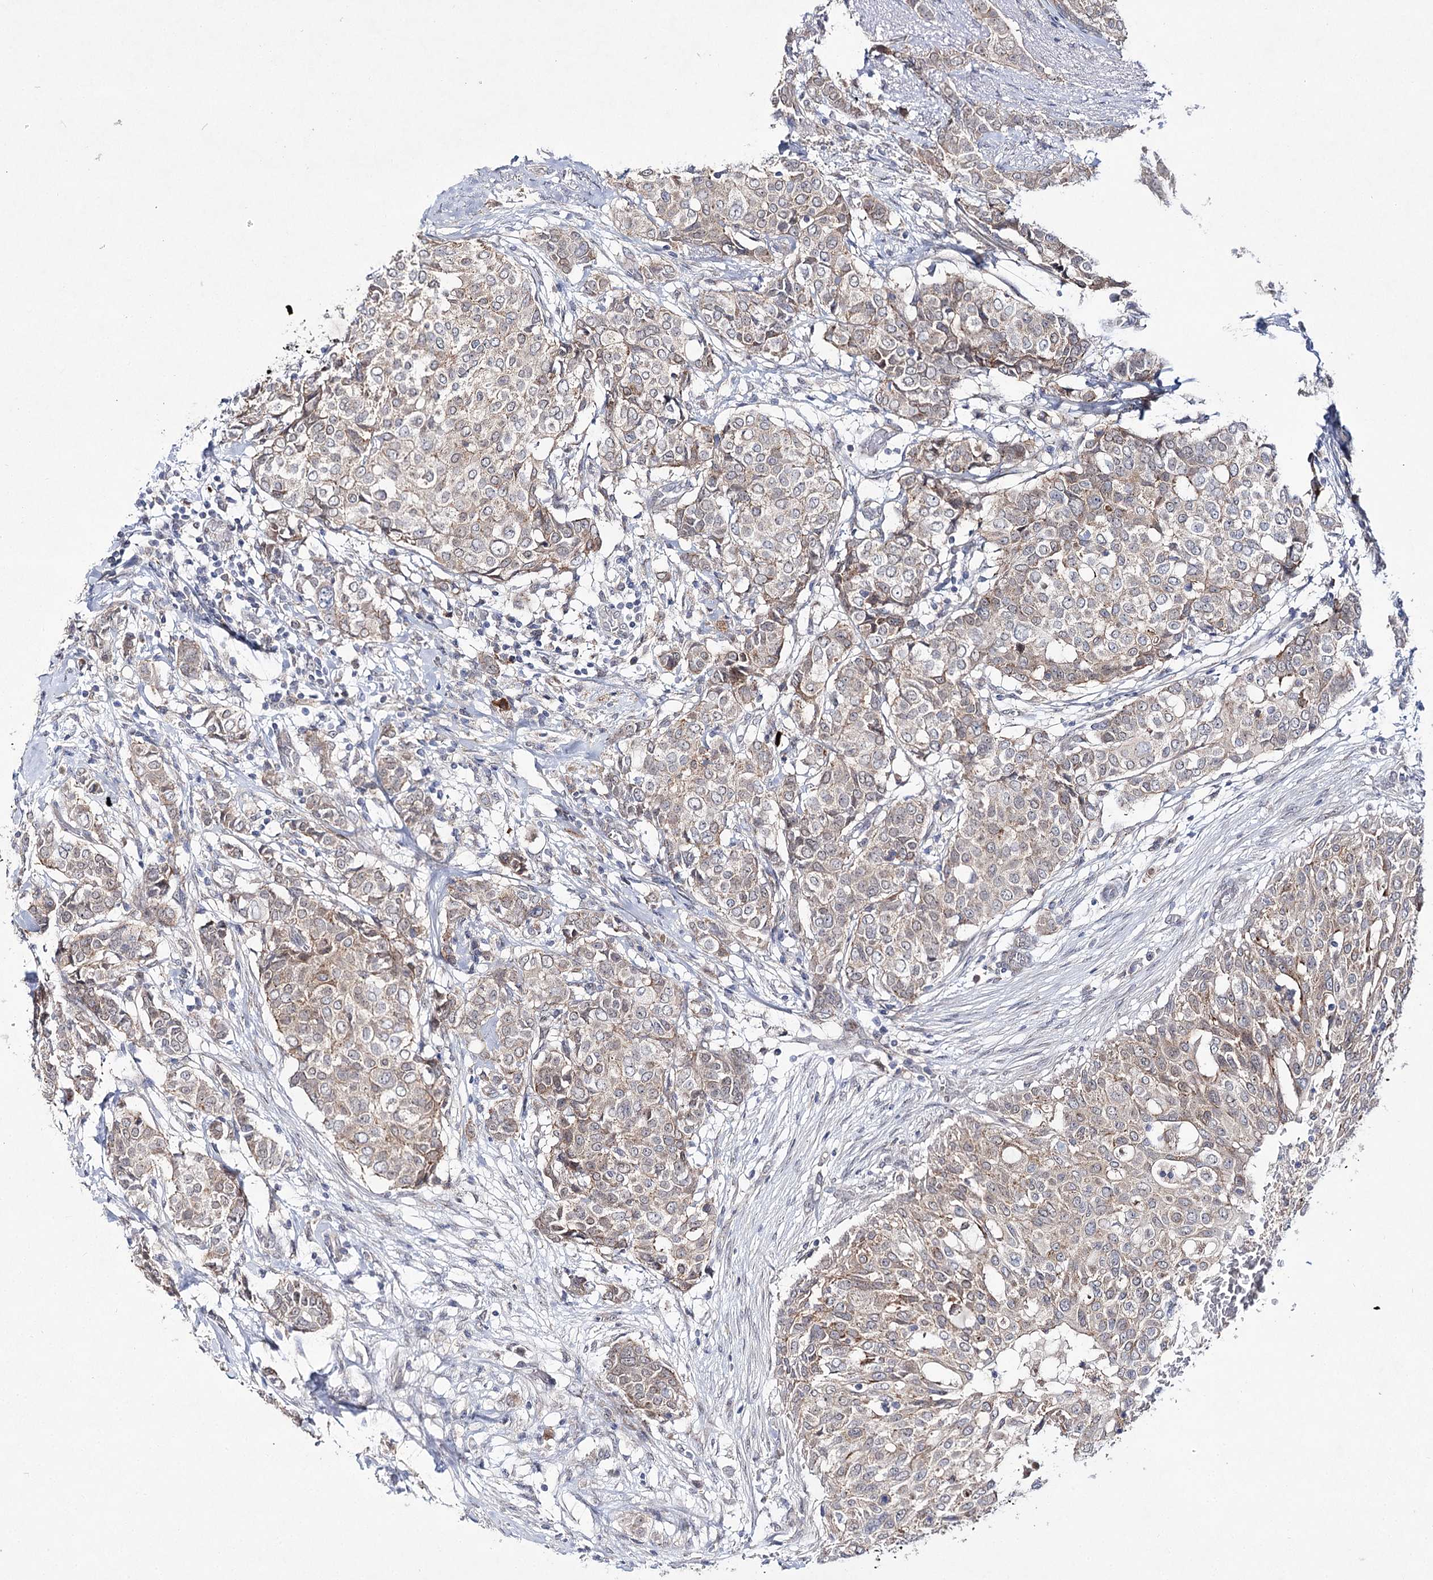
{"staining": {"intensity": "weak", "quantity": ">75%", "location": "cytoplasmic/membranous"}, "tissue": "breast cancer", "cell_type": "Tumor cells", "image_type": "cancer", "snomed": [{"axis": "morphology", "description": "Lobular carcinoma"}, {"axis": "topography", "description": "Breast"}], "caption": "A low amount of weak cytoplasmic/membranous staining is seen in approximately >75% of tumor cells in breast cancer tissue.", "gene": "ARHGAP32", "patient": {"sex": "female", "age": 51}}